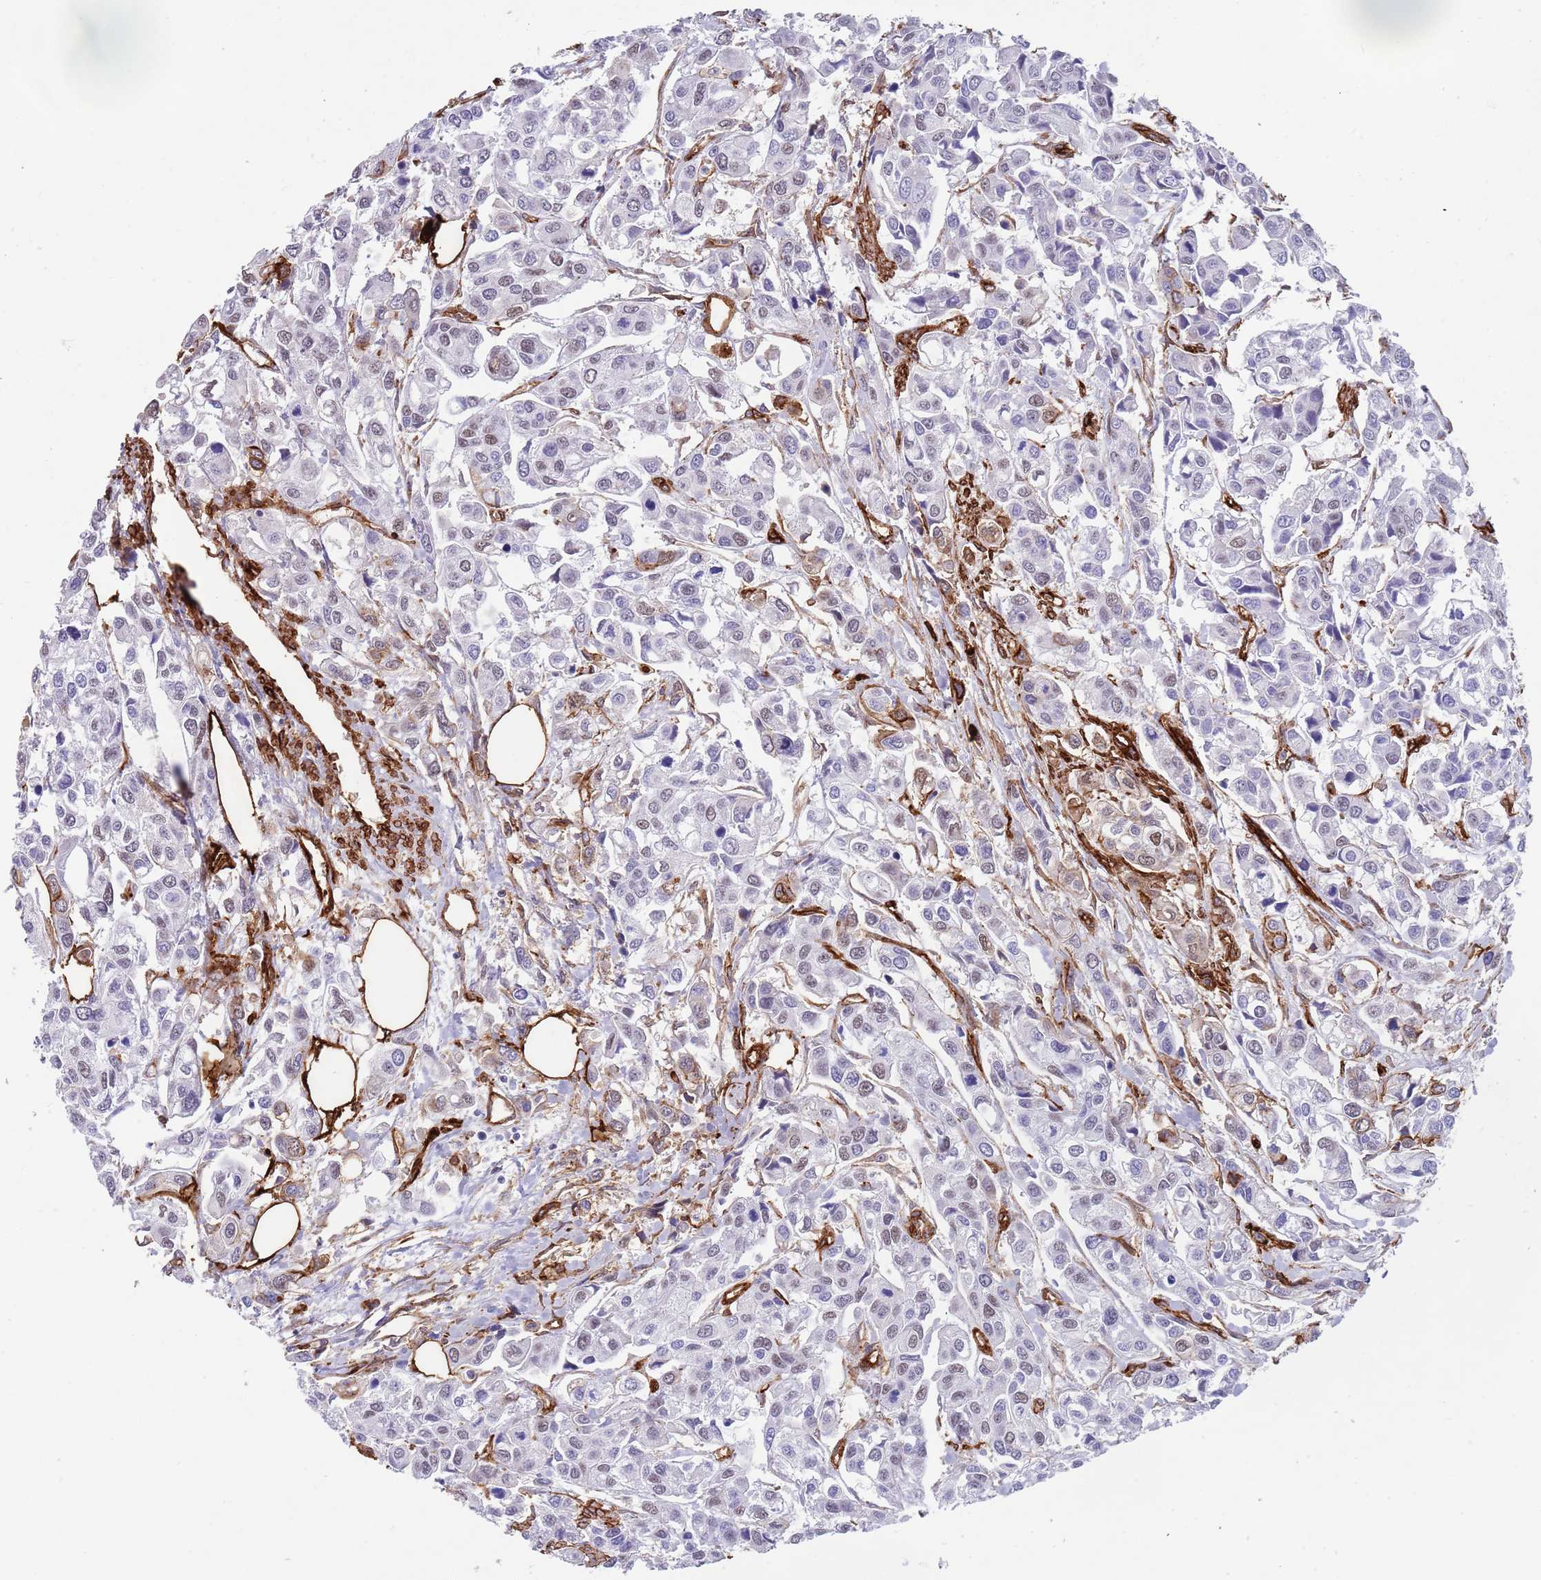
{"staining": {"intensity": "negative", "quantity": "none", "location": "none"}, "tissue": "urothelial cancer", "cell_type": "Tumor cells", "image_type": "cancer", "snomed": [{"axis": "morphology", "description": "Urothelial carcinoma, High grade"}, {"axis": "topography", "description": "Urinary bladder"}], "caption": "High-grade urothelial carcinoma stained for a protein using immunohistochemistry reveals no staining tumor cells.", "gene": "CAV2", "patient": {"sex": "male", "age": 67}}